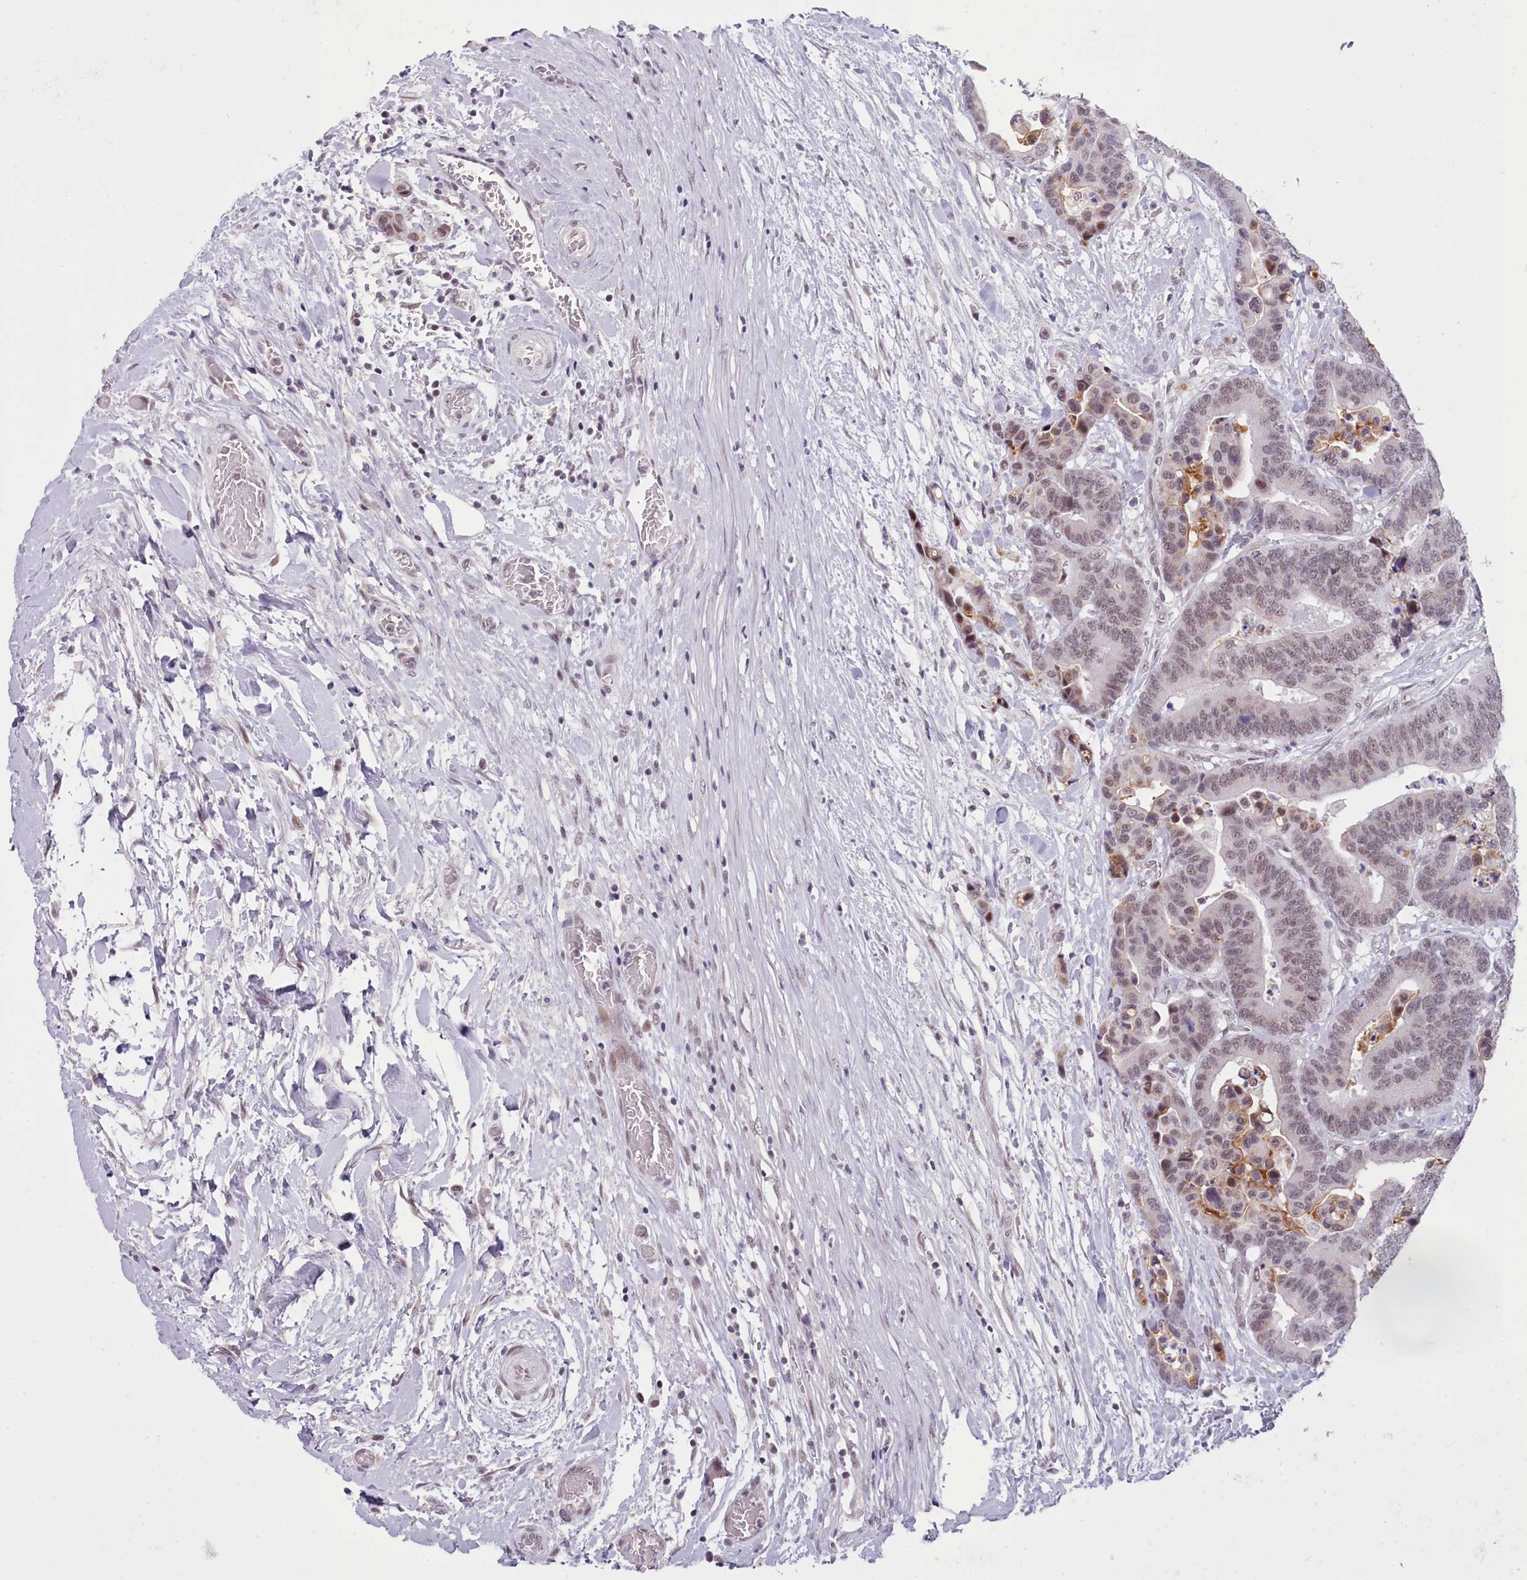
{"staining": {"intensity": "weak", "quantity": "25%-75%", "location": "nuclear"}, "tissue": "colorectal cancer", "cell_type": "Tumor cells", "image_type": "cancer", "snomed": [{"axis": "morphology", "description": "Adenocarcinoma, NOS"}, {"axis": "topography", "description": "Colon"}], "caption": "Protein analysis of colorectal cancer (adenocarcinoma) tissue exhibits weak nuclear positivity in approximately 25%-75% of tumor cells.", "gene": "RFX1", "patient": {"sex": "male", "age": 82}}